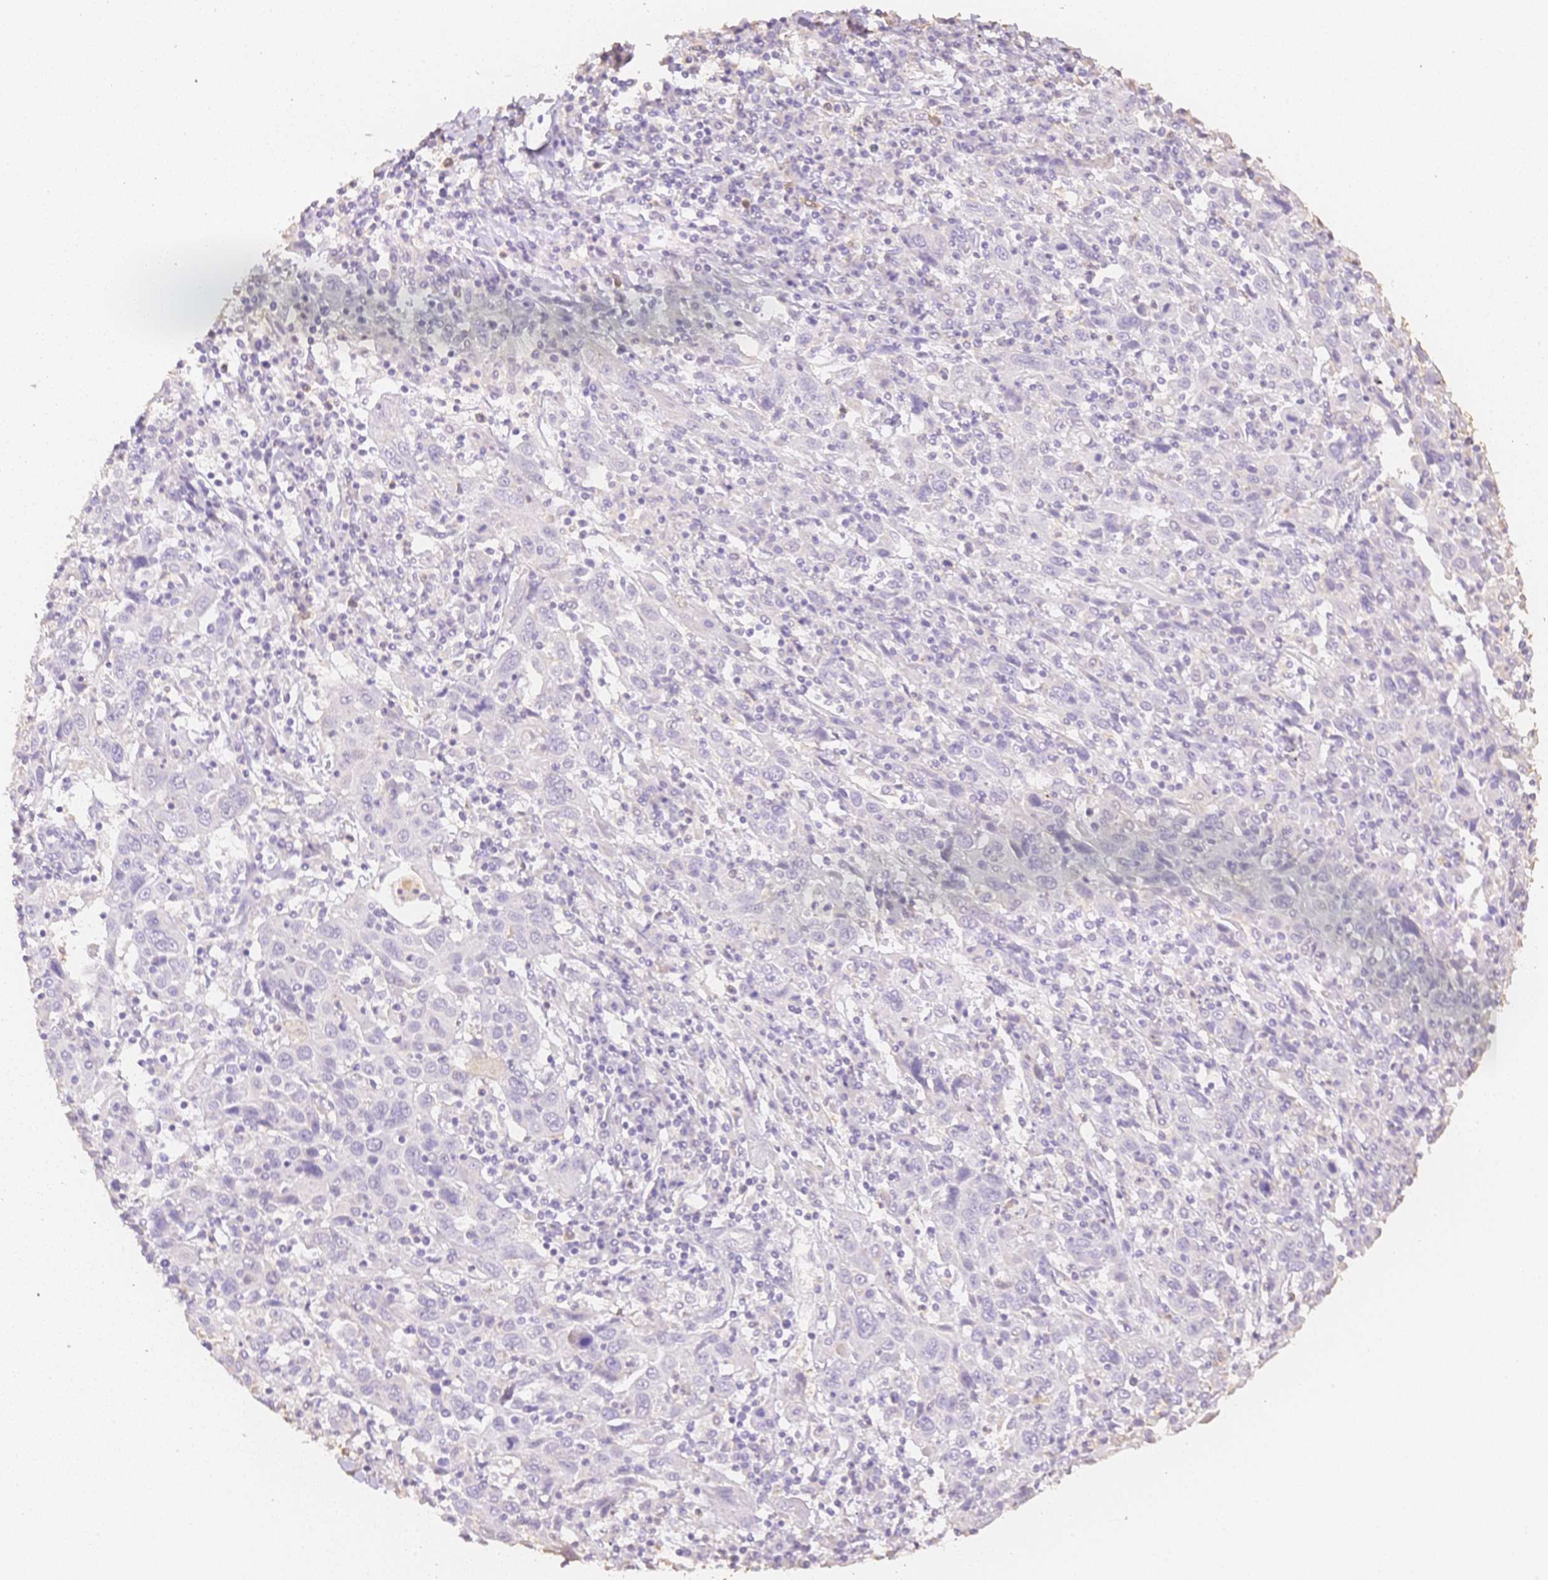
{"staining": {"intensity": "negative", "quantity": "none", "location": "none"}, "tissue": "cervical cancer", "cell_type": "Tumor cells", "image_type": "cancer", "snomed": [{"axis": "morphology", "description": "Squamous cell carcinoma, NOS"}, {"axis": "topography", "description": "Cervix"}], "caption": "An immunohistochemistry image of cervical cancer (squamous cell carcinoma) is shown. There is no staining in tumor cells of cervical cancer (squamous cell carcinoma).", "gene": "MBOAT7", "patient": {"sex": "female", "age": 46}}